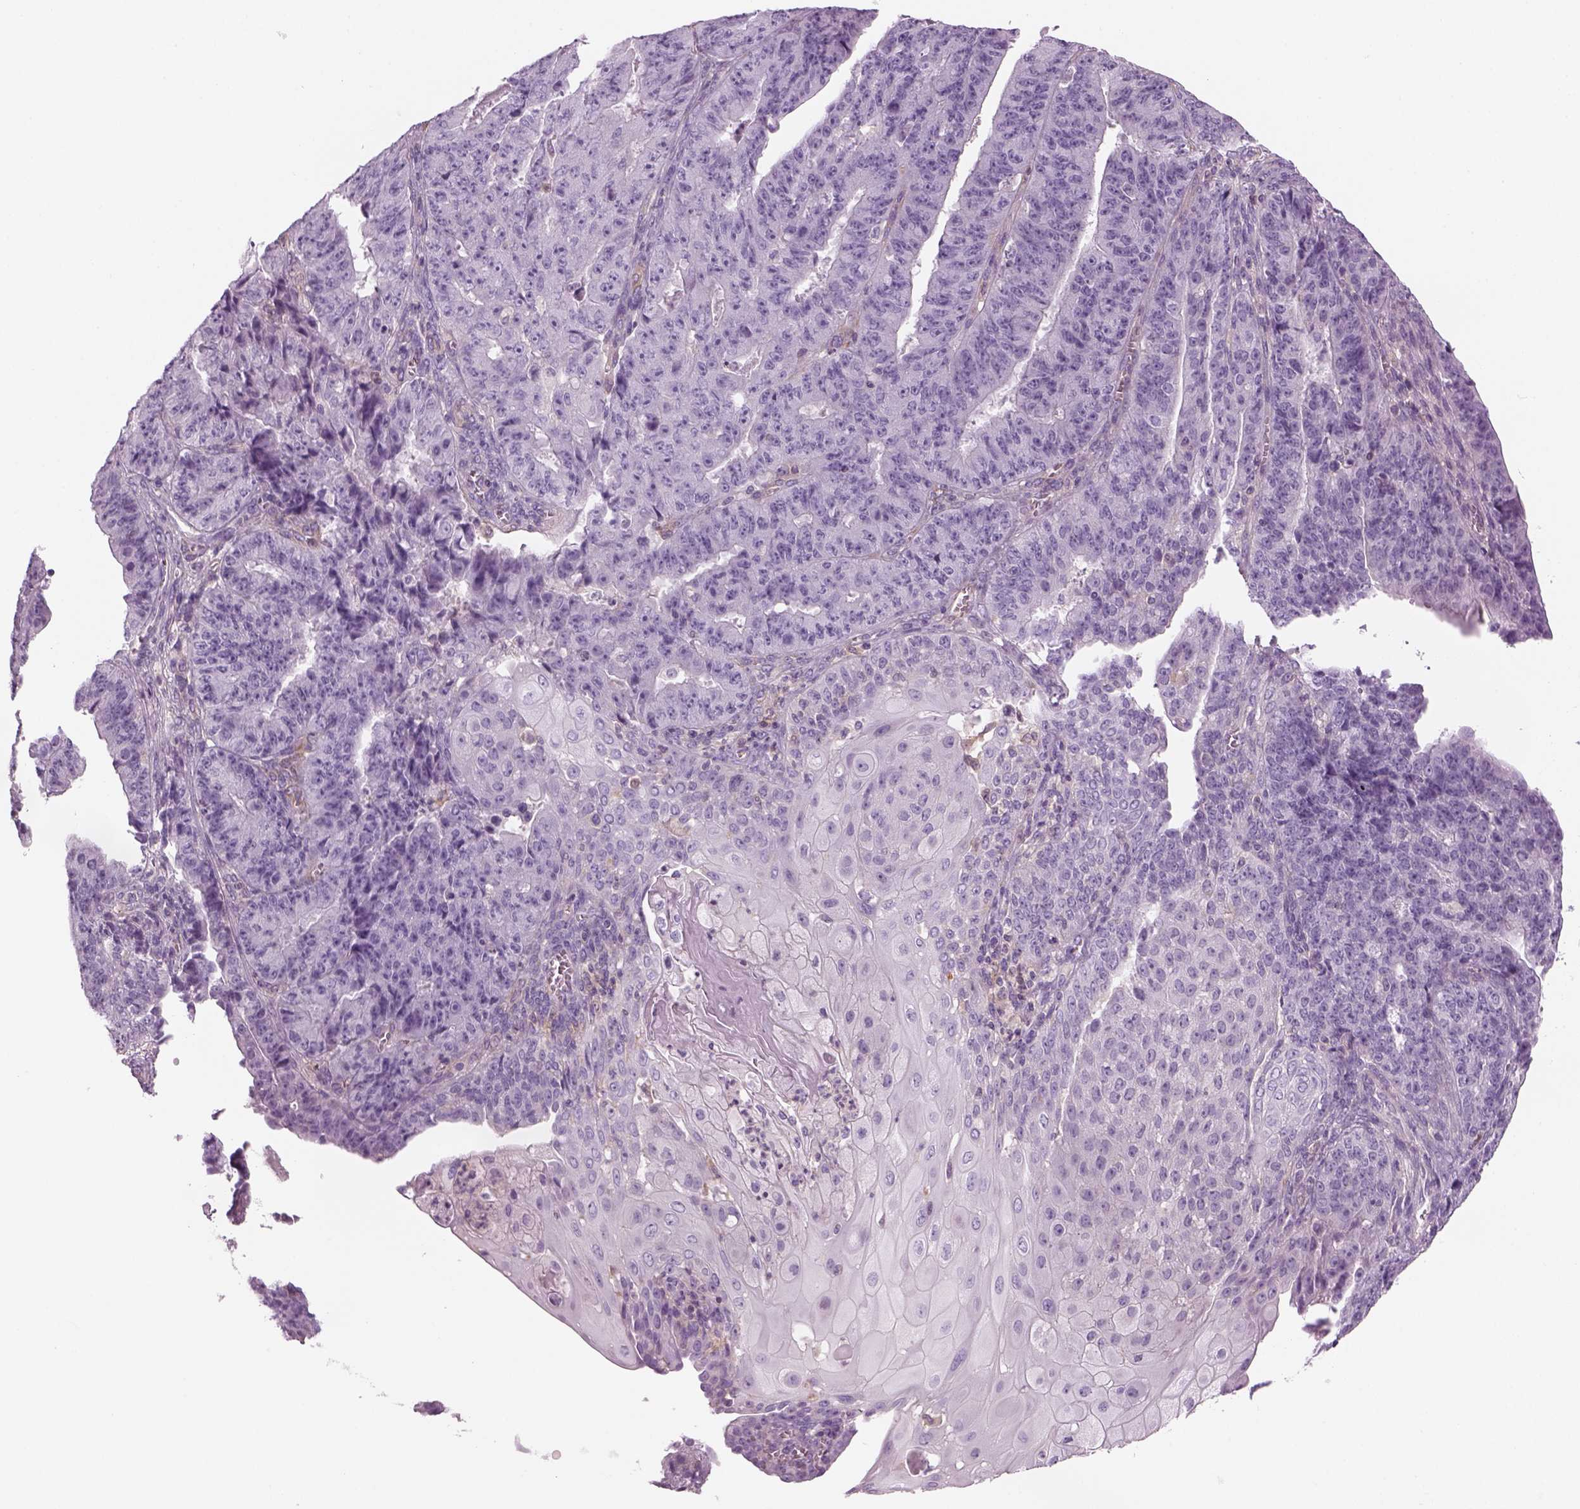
{"staining": {"intensity": "negative", "quantity": "none", "location": "none"}, "tissue": "ovarian cancer", "cell_type": "Tumor cells", "image_type": "cancer", "snomed": [{"axis": "morphology", "description": "Carcinoma, endometroid"}, {"axis": "topography", "description": "Ovary"}], "caption": "Tumor cells are negative for brown protein staining in ovarian cancer (endometroid carcinoma).", "gene": "SLC1A7", "patient": {"sex": "female", "age": 42}}